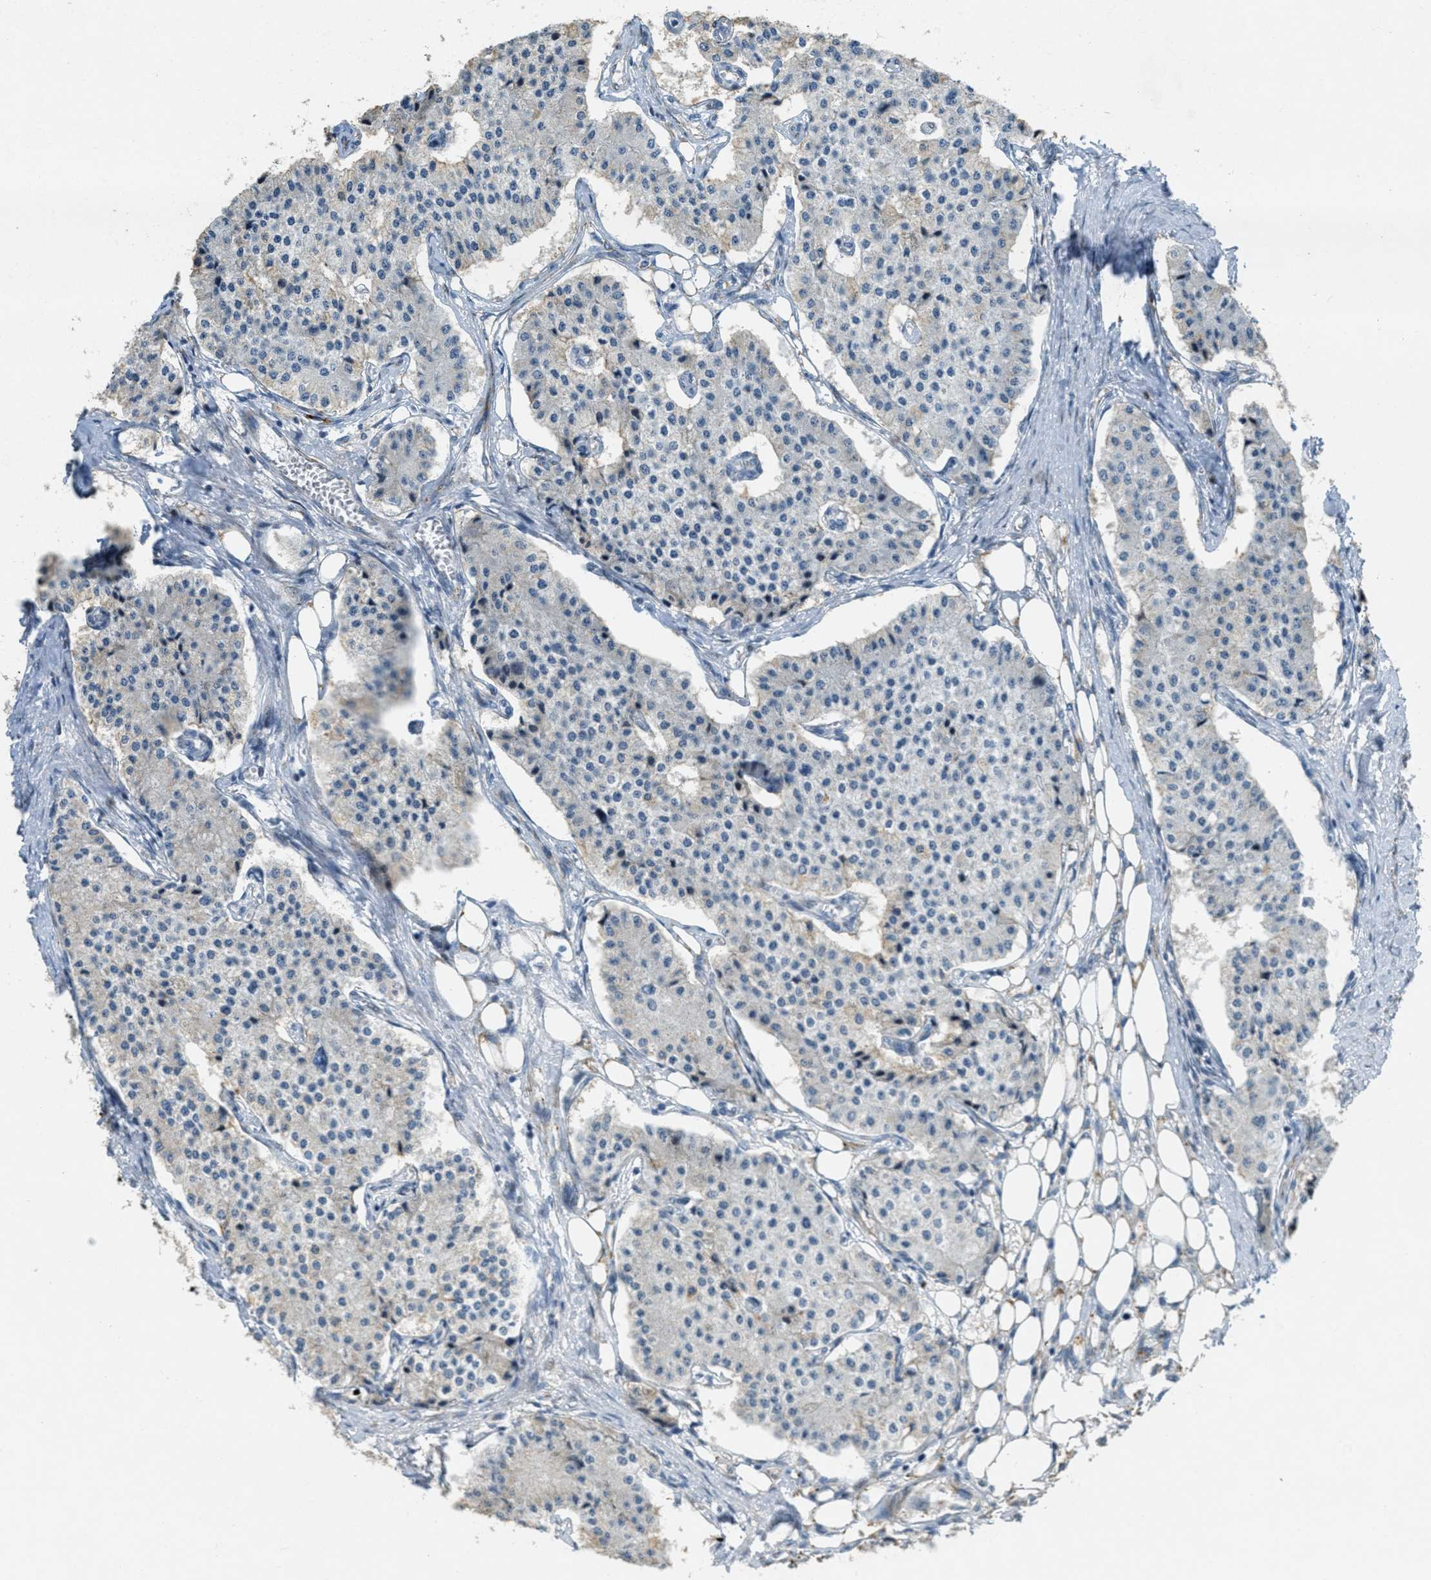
{"staining": {"intensity": "negative", "quantity": "none", "location": "none"}, "tissue": "carcinoid", "cell_type": "Tumor cells", "image_type": "cancer", "snomed": [{"axis": "morphology", "description": "Carcinoid, malignant, NOS"}, {"axis": "topography", "description": "Colon"}], "caption": "DAB (3,3'-diaminobenzidine) immunohistochemical staining of human malignant carcinoid displays no significant staining in tumor cells. Nuclei are stained in blue.", "gene": "ZFPL1", "patient": {"sex": "female", "age": 52}}